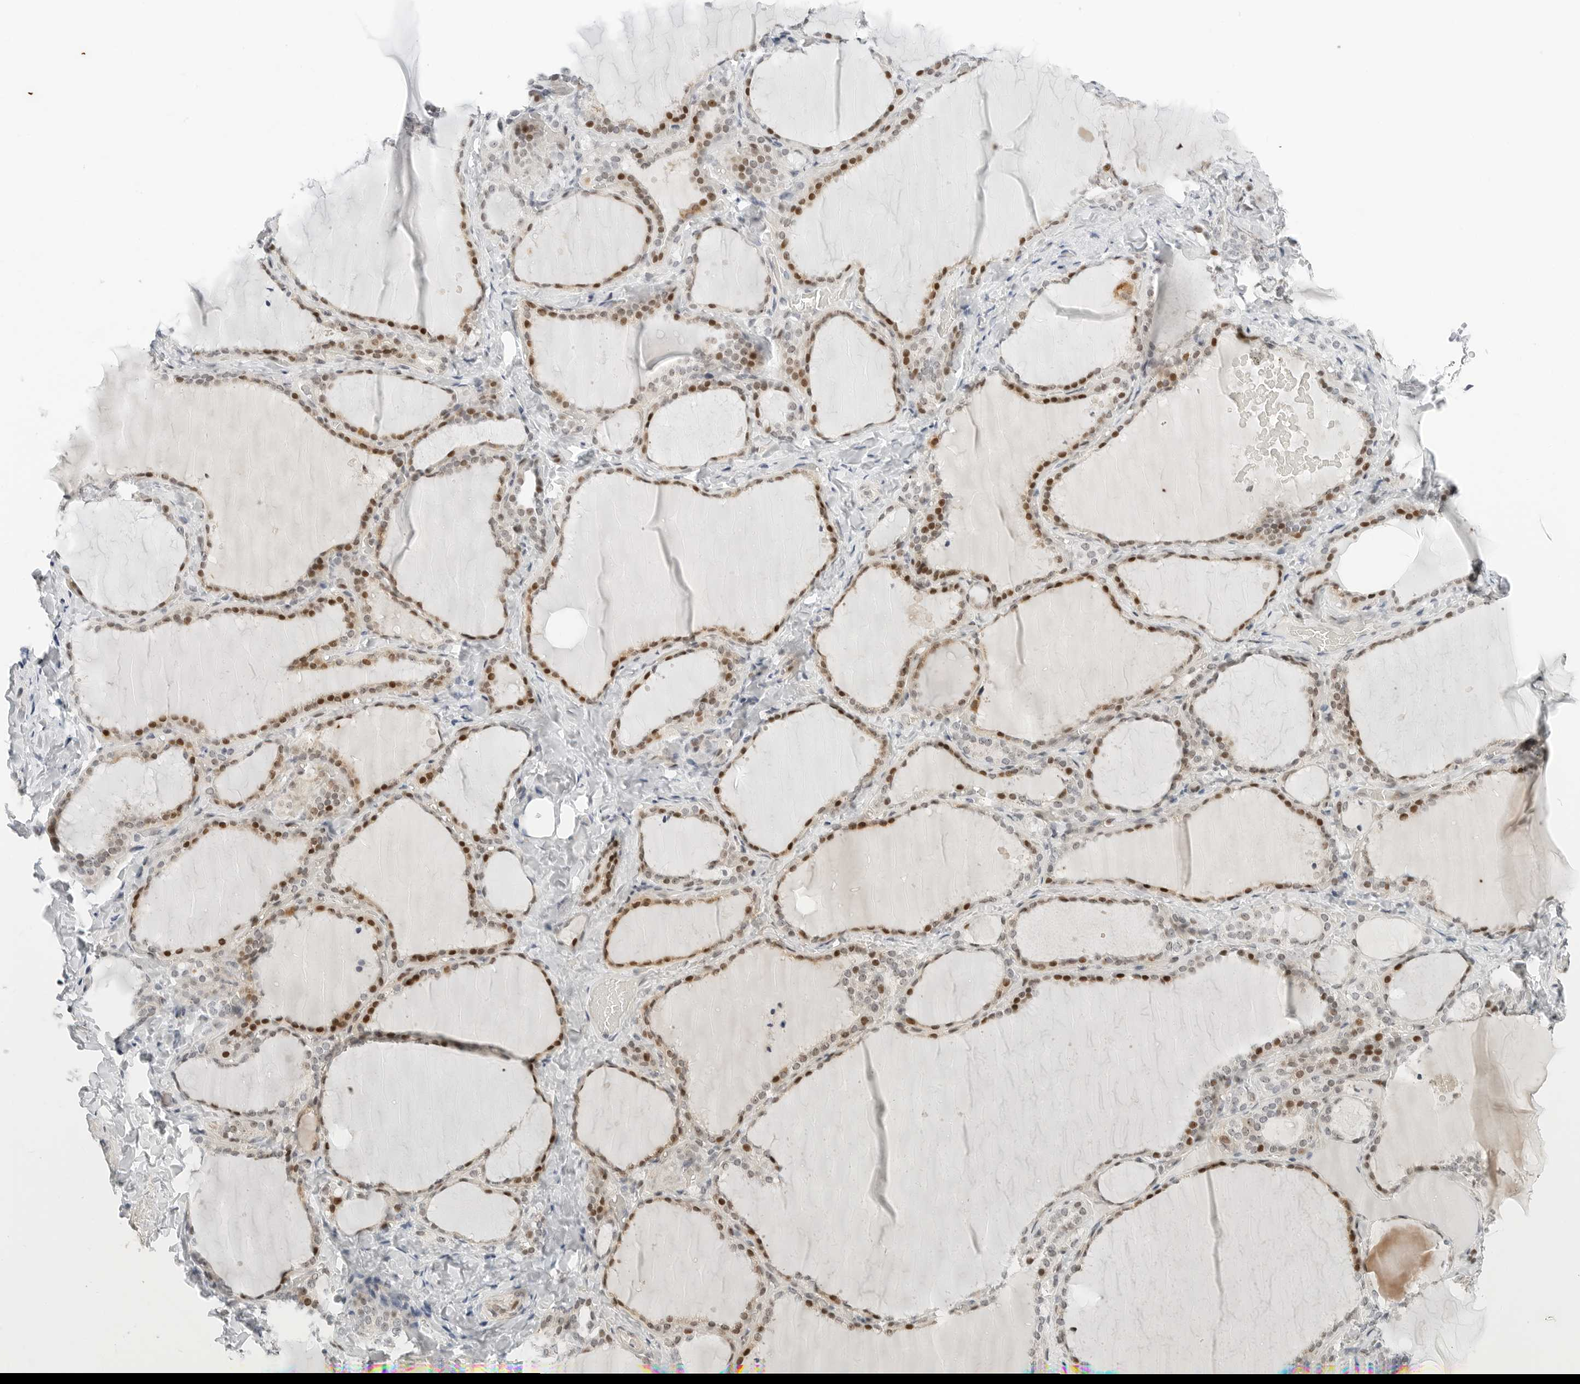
{"staining": {"intensity": "strong", "quantity": "25%-75%", "location": "nuclear"}, "tissue": "thyroid gland", "cell_type": "Glandular cells", "image_type": "normal", "snomed": [{"axis": "morphology", "description": "Normal tissue, NOS"}, {"axis": "topography", "description": "Thyroid gland"}], "caption": "Strong nuclear protein positivity is present in approximately 25%-75% of glandular cells in thyroid gland.", "gene": "NTMT2", "patient": {"sex": "female", "age": 22}}